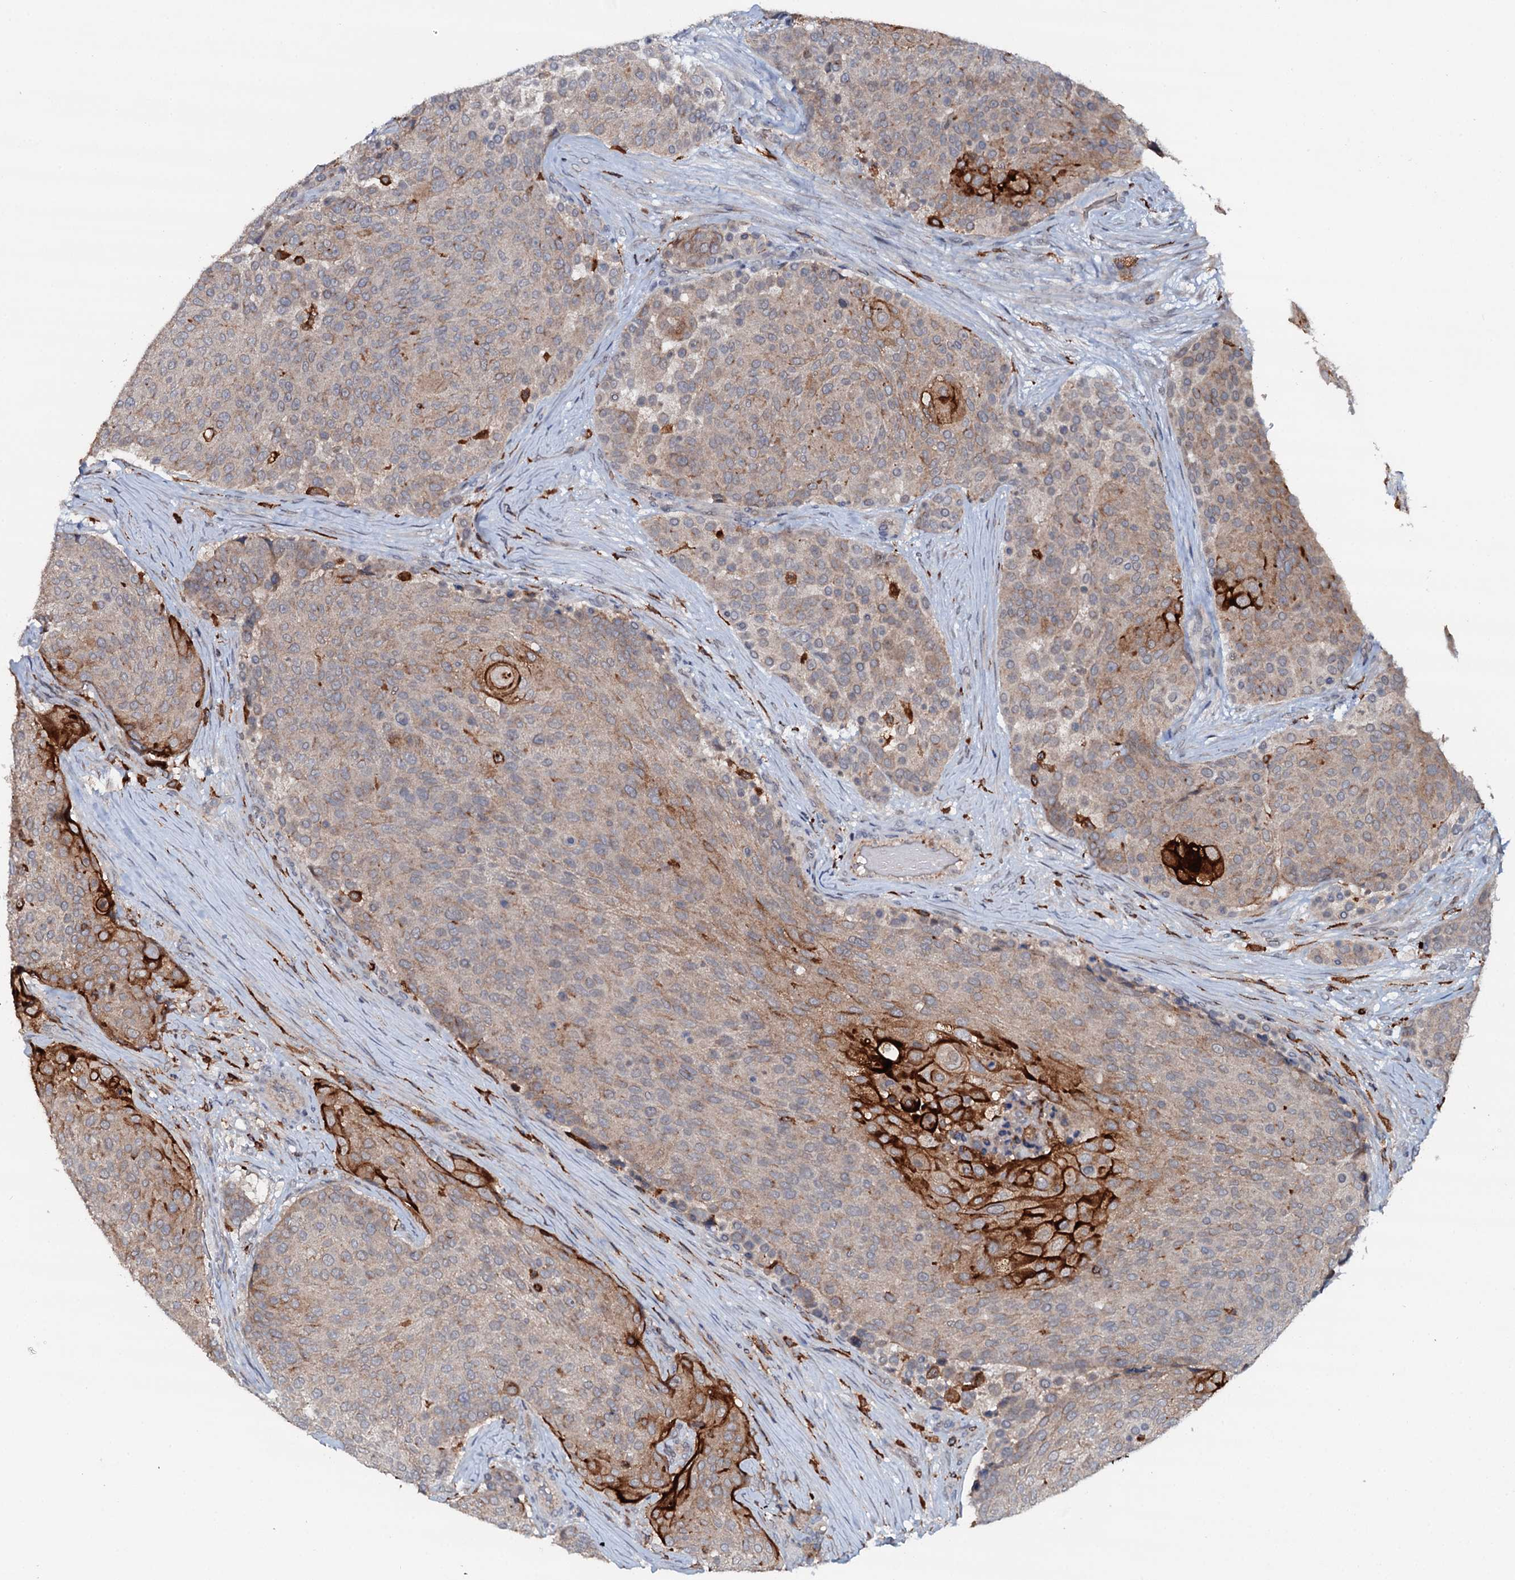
{"staining": {"intensity": "strong", "quantity": "<25%", "location": "cytoplasmic/membranous"}, "tissue": "urothelial cancer", "cell_type": "Tumor cells", "image_type": "cancer", "snomed": [{"axis": "morphology", "description": "Urothelial carcinoma, High grade"}, {"axis": "topography", "description": "Urinary bladder"}], "caption": "Immunohistochemical staining of human urothelial cancer demonstrates strong cytoplasmic/membranous protein expression in approximately <25% of tumor cells.", "gene": "VAMP8", "patient": {"sex": "female", "age": 63}}